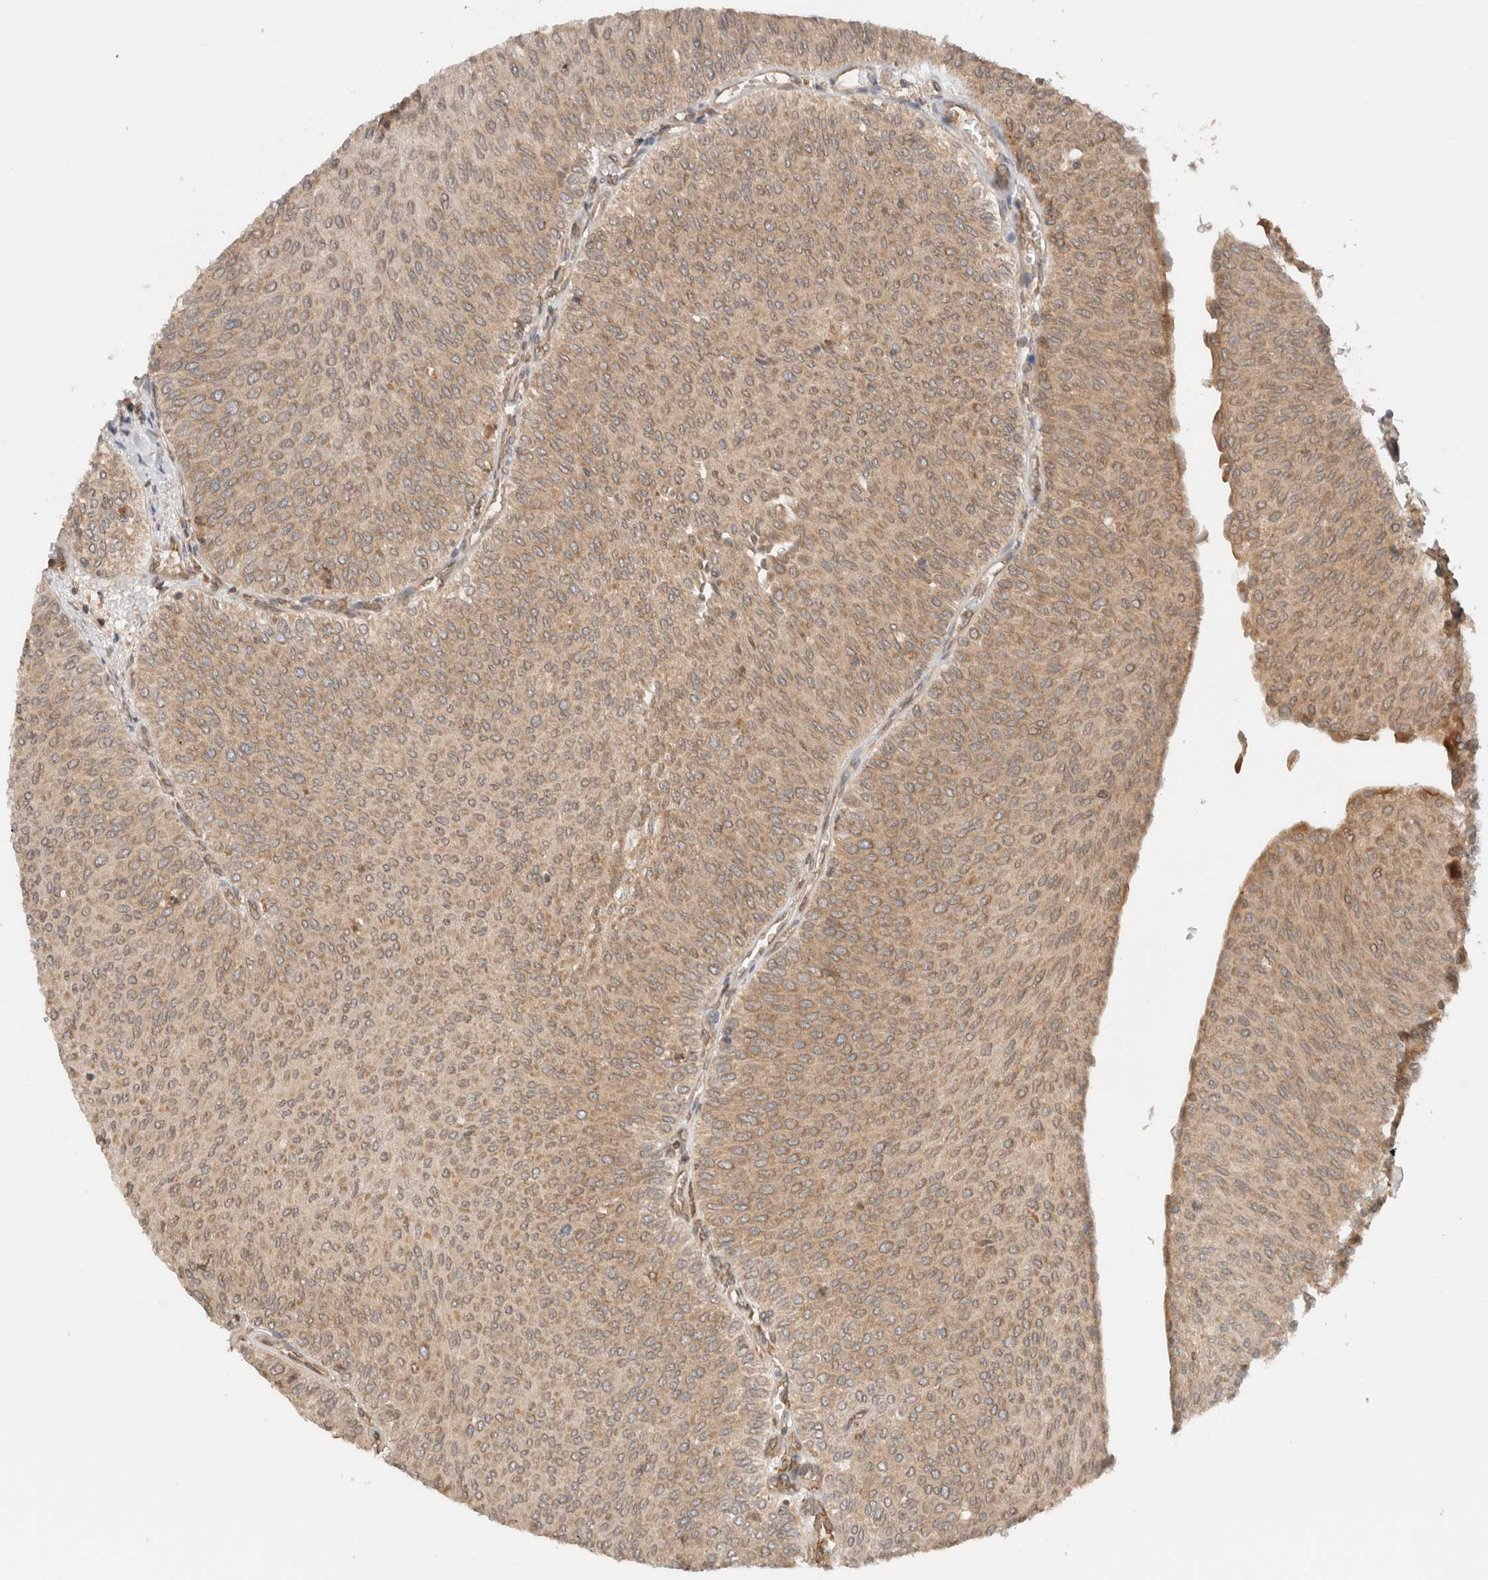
{"staining": {"intensity": "weak", "quantity": ">75%", "location": "cytoplasmic/membranous"}, "tissue": "urothelial cancer", "cell_type": "Tumor cells", "image_type": "cancer", "snomed": [{"axis": "morphology", "description": "Urothelial carcinoma, Low grade"}, {"axis": "topography", "description": "Urinary bladder"}], "caption": "Immunohistochemistry (DAB) staining of urothelial carcinoma (low-grade) reveals weak cytoplasmic/membranous protein staining in about >75% of tumor cells.", "gene": "ARFGEF2", "patient": {"sex": "male", "age": 78}}